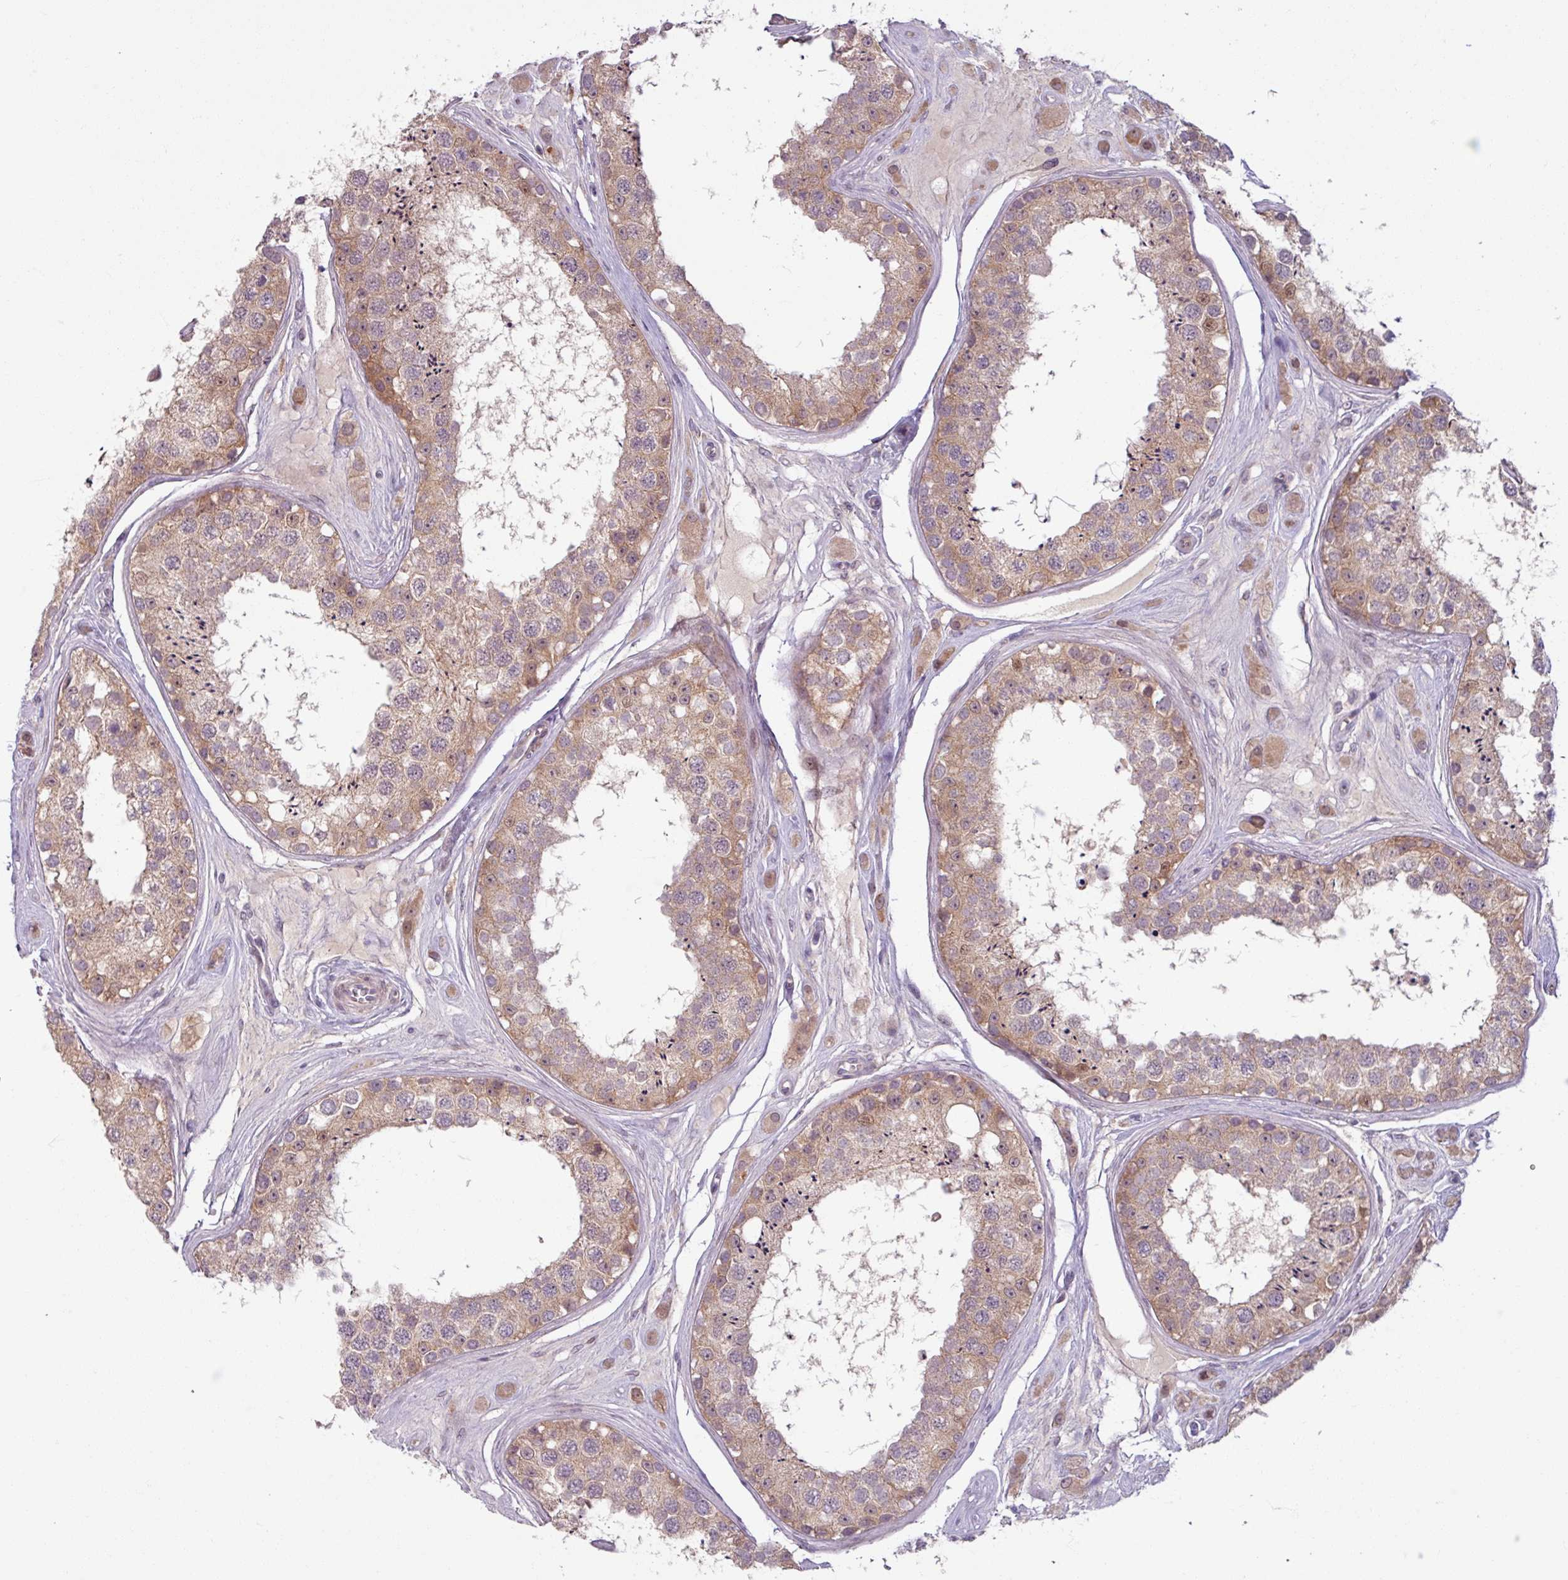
{"staining": {"intensity": "moderate", "quantity": "25%-75%", "location": "cytoplasmic/membranous,nuclear"}, "tissue": "testis", "cell_type": "Cells in seminiferous ducts", "image_type": "normal", "snomed": [{"axis": "morphology", "description": "Normal tissue, NOS"}, {"axis": "topography", "description": "Testis"}], "caption": "This image displays IHC staining of normal human testis, with medium moderate cytoplasmic/membranous,nuclear staining in approximately 25%-75% of cells in seminiferous ducts.", "gene": "OGFOD3", "patient": {"sex": "male", "age": 25}}